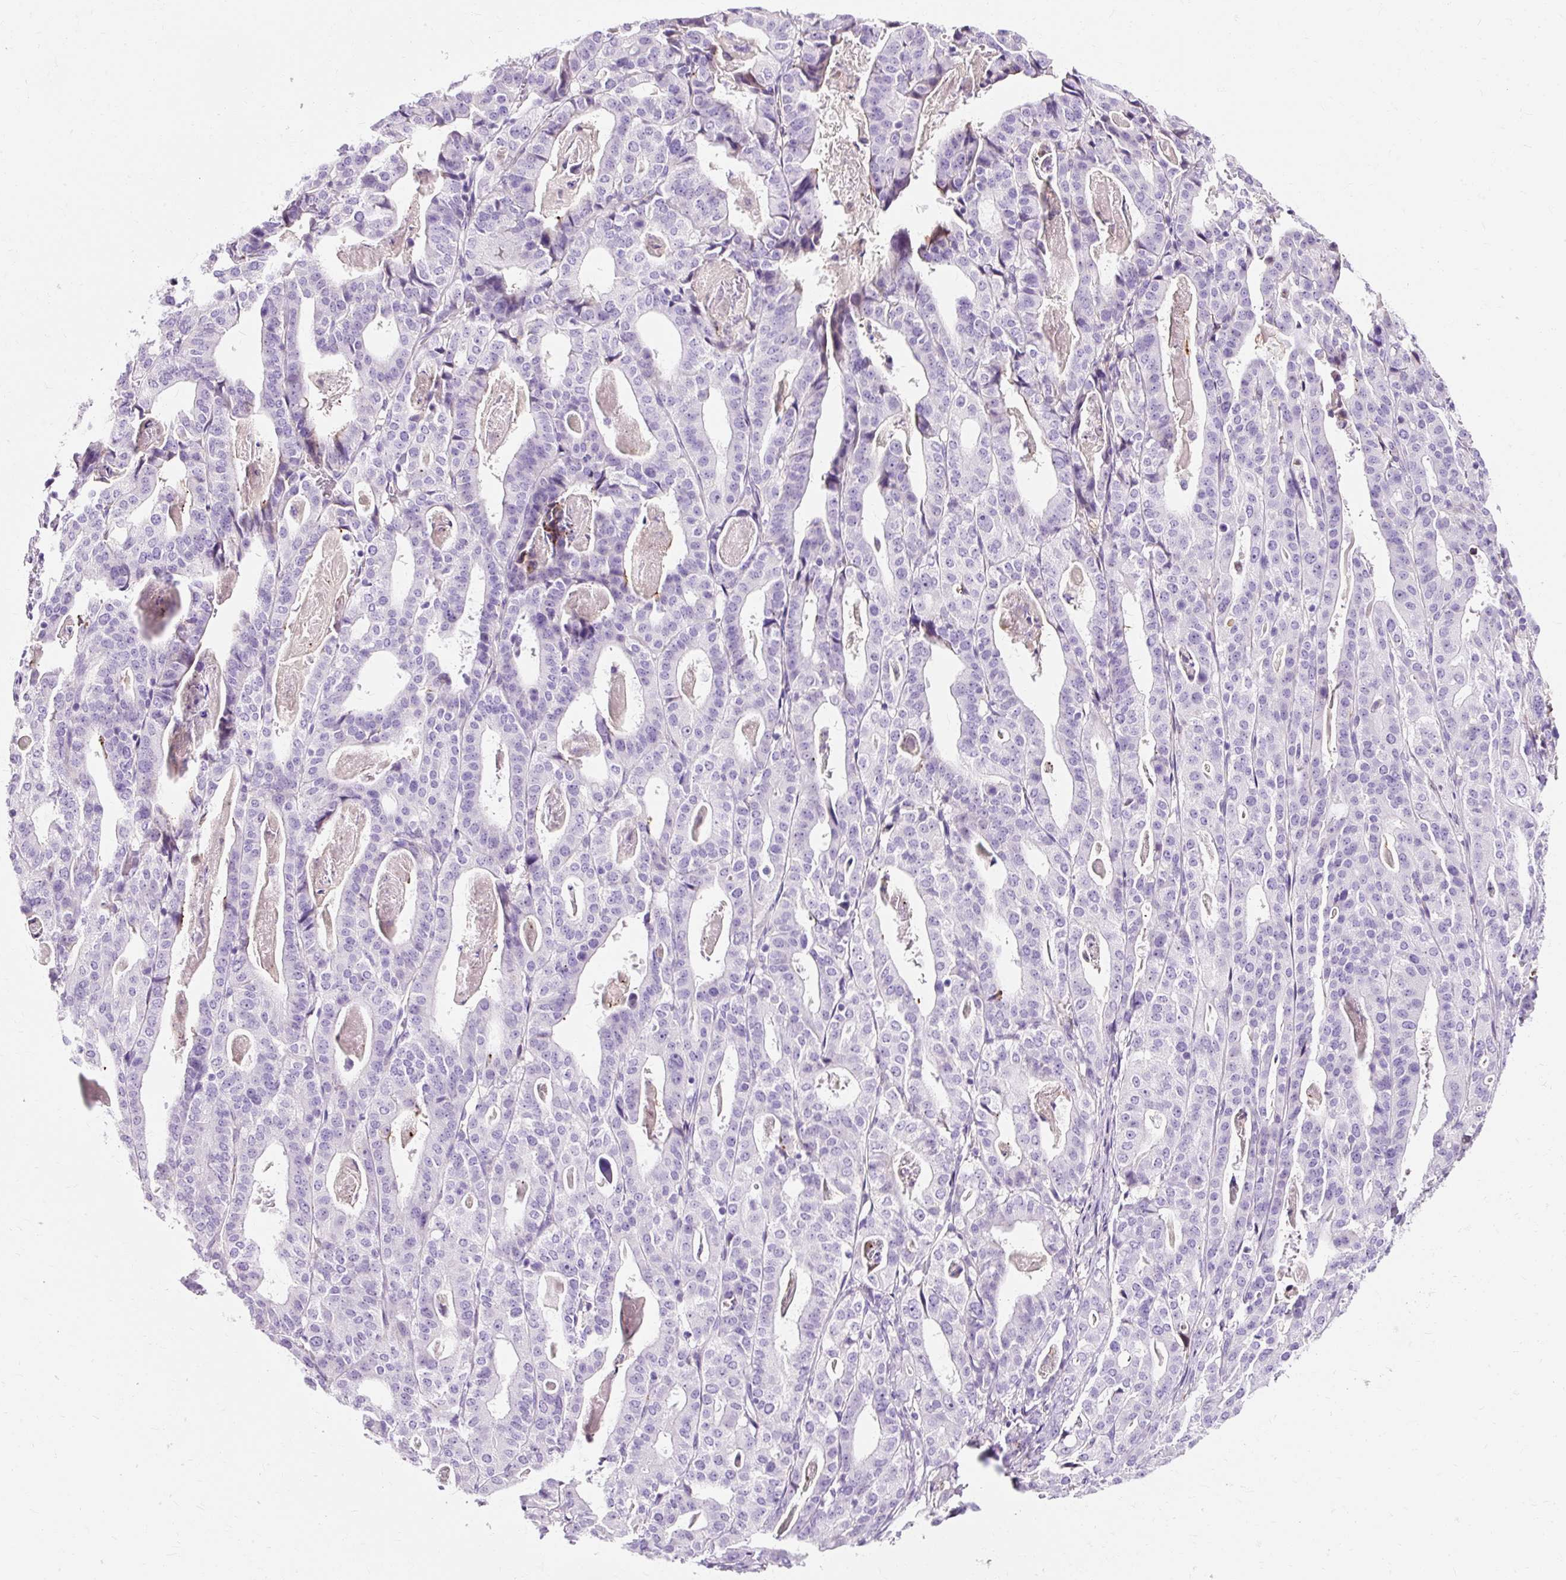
{"staining": {"intensity": "negative", "quantity": "none", "location": "none"}, "tissue": "stomach cancer", "cell_type": "Tumor cells", "image_type": "cancer", "snomed": [{"axis": "morphology", "description": "Adenocarcinoma, NOS"}, {"axis": "topography", "description": "Stomach"}], "caption": "DAB (3,3'-diaminobenzidine) immunohistochemical staining of human adenocarcinoma (stomach) displays no significant positivity in tumor cells.", "gene": "CLDN25", "patient": {"sex": "male", "age": 48}}